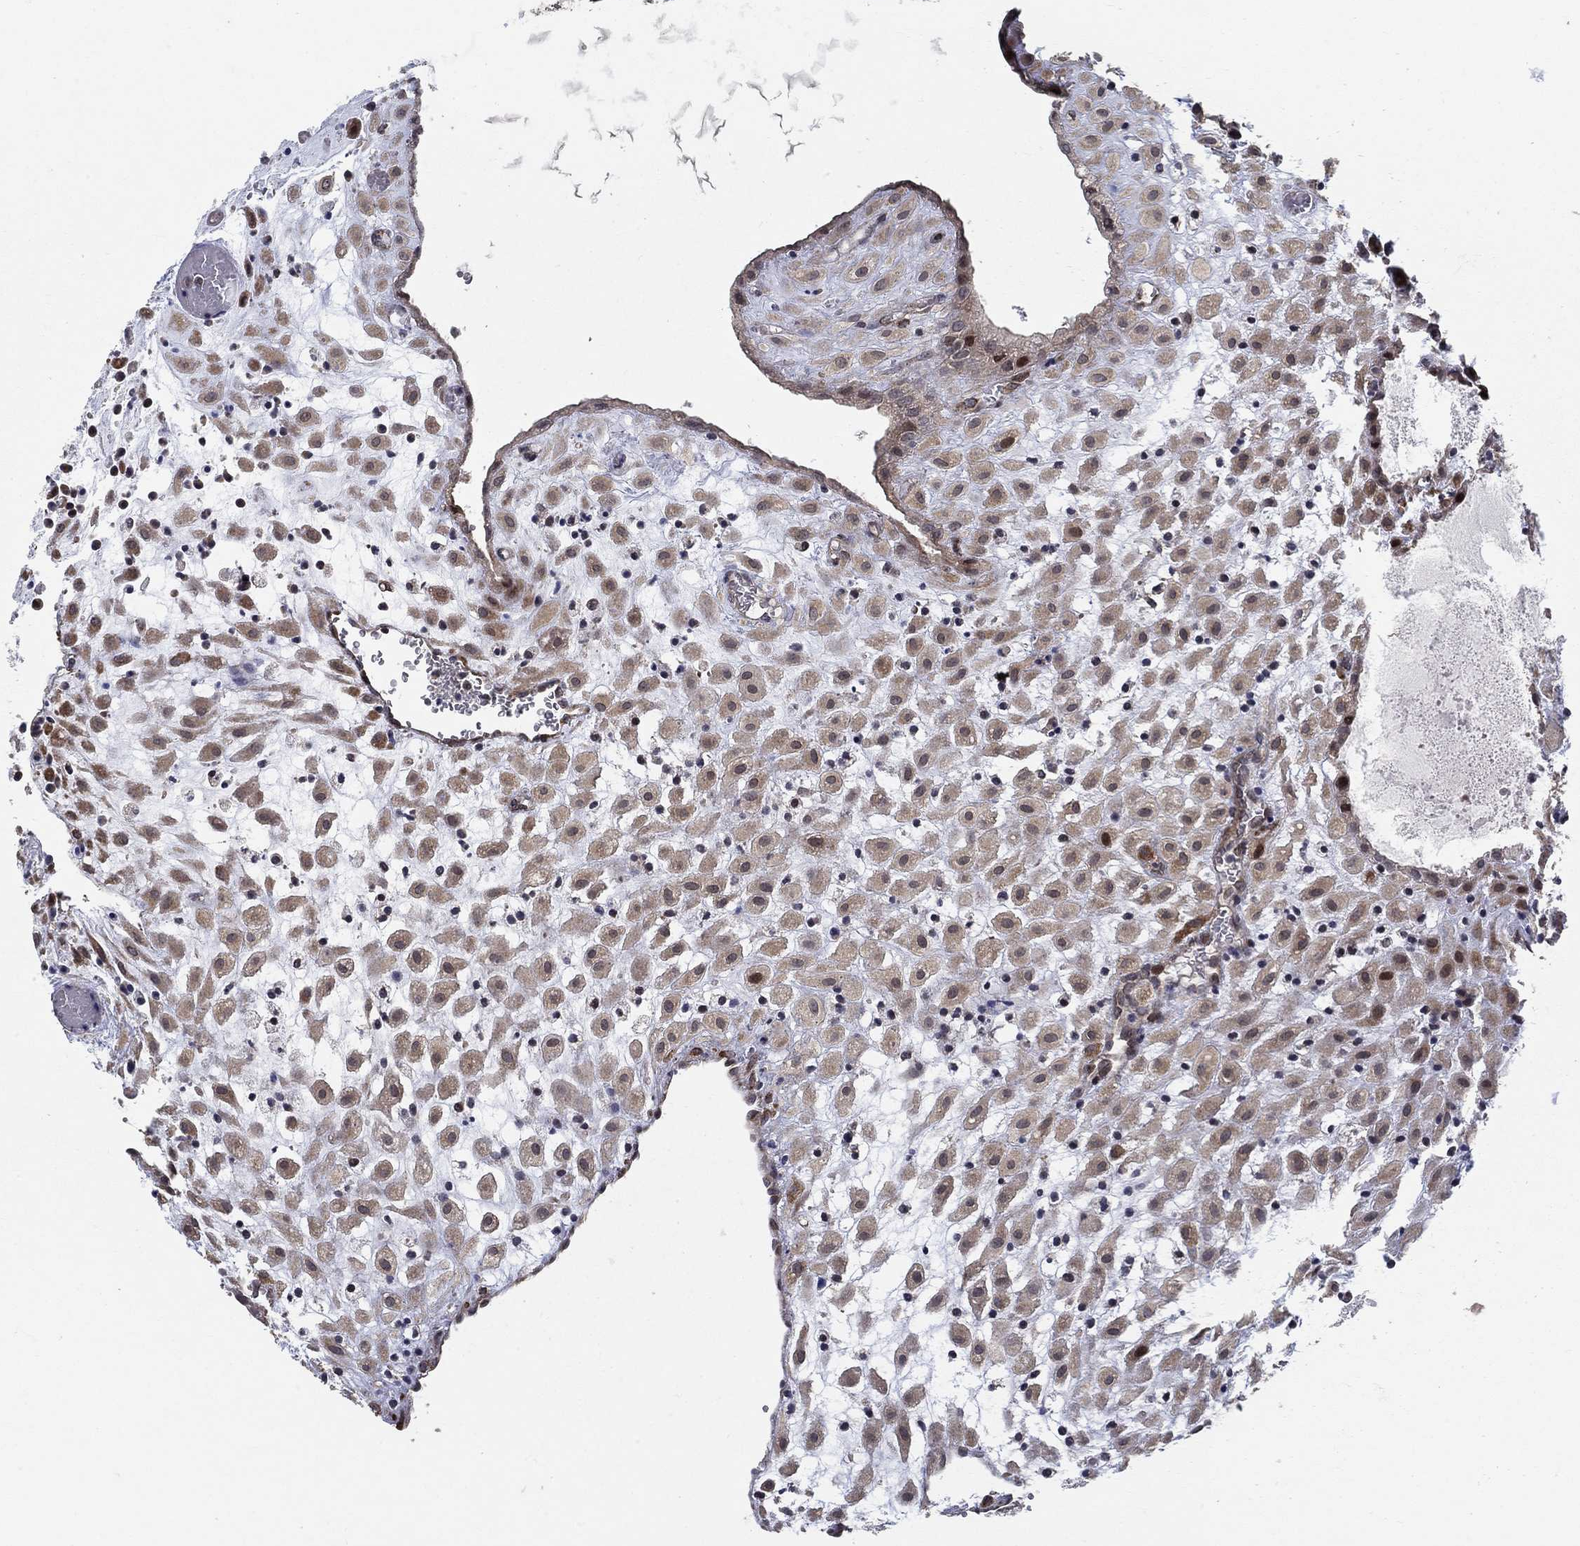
{"staining": {"intensity": "weak", "quantity": ">75%", "location": "cytoplasmic/membranous"}, "tissue": "placenta", "cell_type": "Decidual cells", "image_type": "normal", "snomed": [{"axis": "morphology", "description": "Normal tissue, NOS"}, {"axis": "topography", "description": "Placenta"}], "caption": "A brown stain shows weak cytoplasmic/membranous staining of a protein in decidual cells of benign human placenta.", "gene": "ZNF594", "patient": {"sex": "female", "age": 24}}